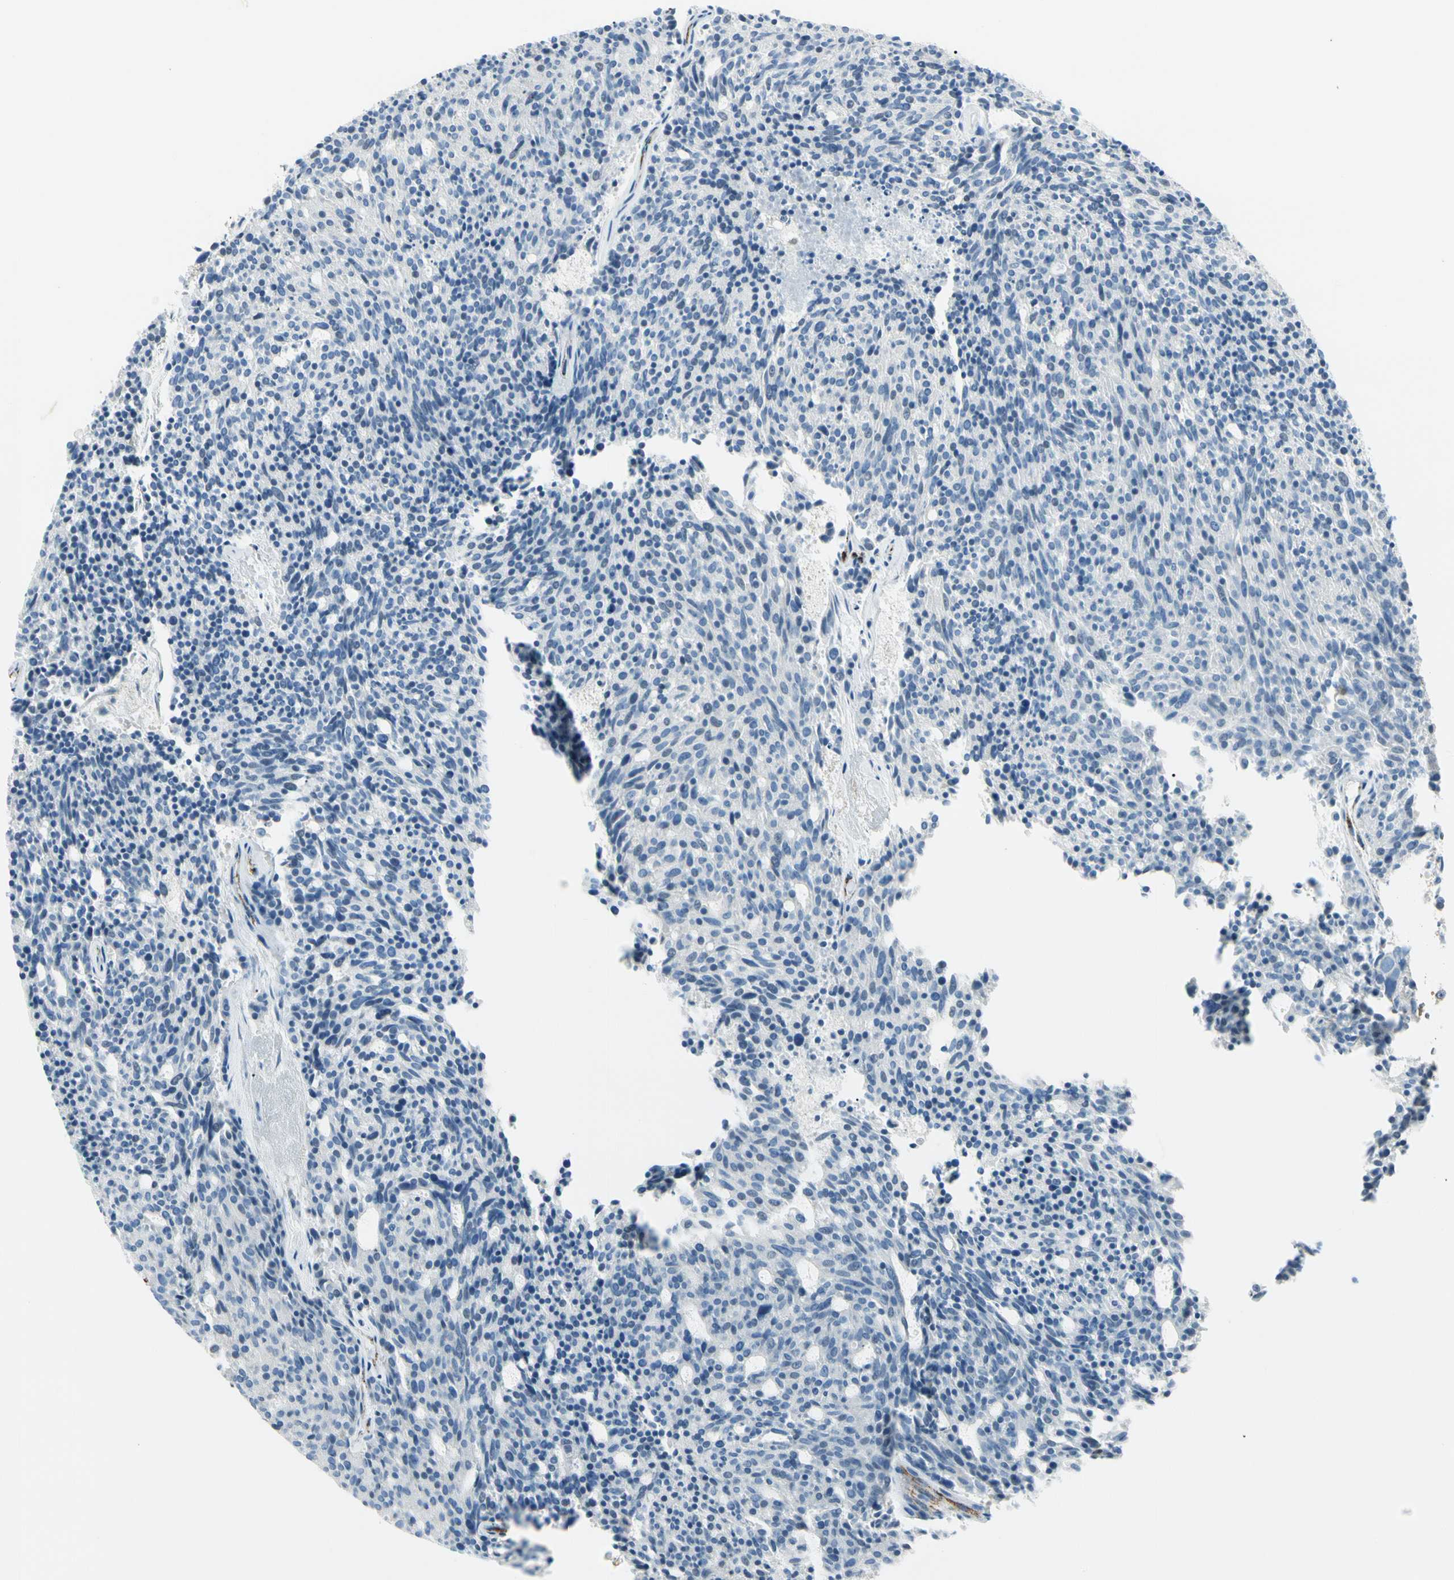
{"staining": {"intensity": "negative", "quantity": "none", "location": "none"}, "tissue": "carcinoid", "cell_type": "Tumor cells", "image_type": "cancer", "snomed": [{"axis": "morphology", "description": "Carcinoid, malignant, NOS"}, {"axis": "topography", "description": "Pancreas"}], "caption": "IHC histopathology image of neoplastic tissue: human carcinoid stained with DAB demonstrates no significant protein positivity in tumor cells.", "gene": "SLC6A15", "patient": {"sex": "female", "age": 54}}